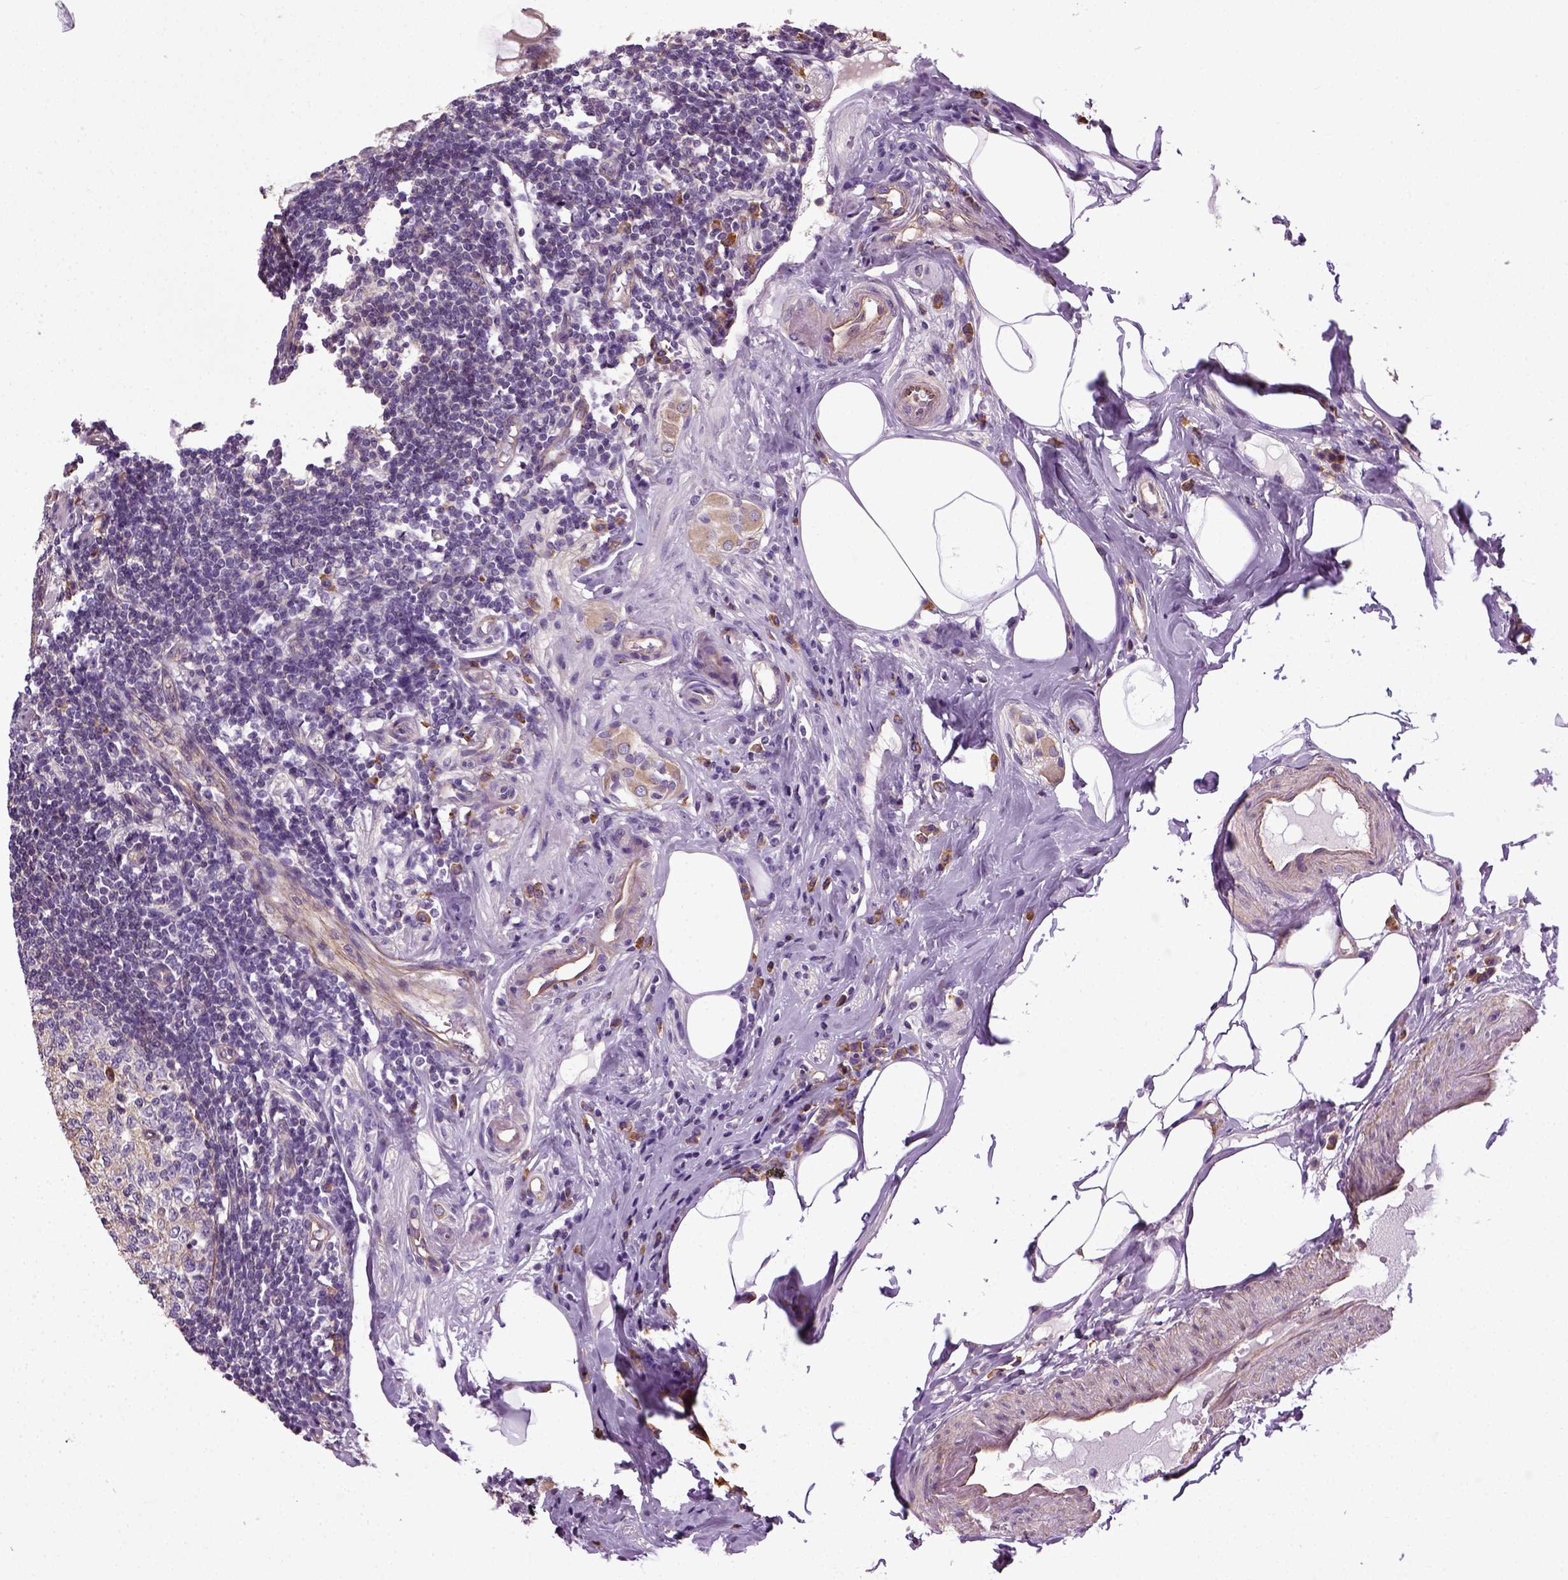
{"staining": {"intensity": "weak", "quantity": "<25%", "location": "cytoplasmic/membranous"}, "tissue": "appendix", "cell_type": "Glandular cells", "image_type": "normal", "snomed": [{"axis": "morphology", "description": "Normal tissue, NOS"}, {"axis": "topography", "description": "Appendix"}], "caption": "Immunohistochemistry (IHC) image of unremarkable appendix: appendix stained with DAB (3,3'-diaminobenzidine) demonstrates no significant protein staining in glandular cells. The staining is performed using DAB brown chromogen with nuclei counter-stained in using hematoxylin.", "gene": "TPRG1", "patient": {"sex": "female", "age": 57}}